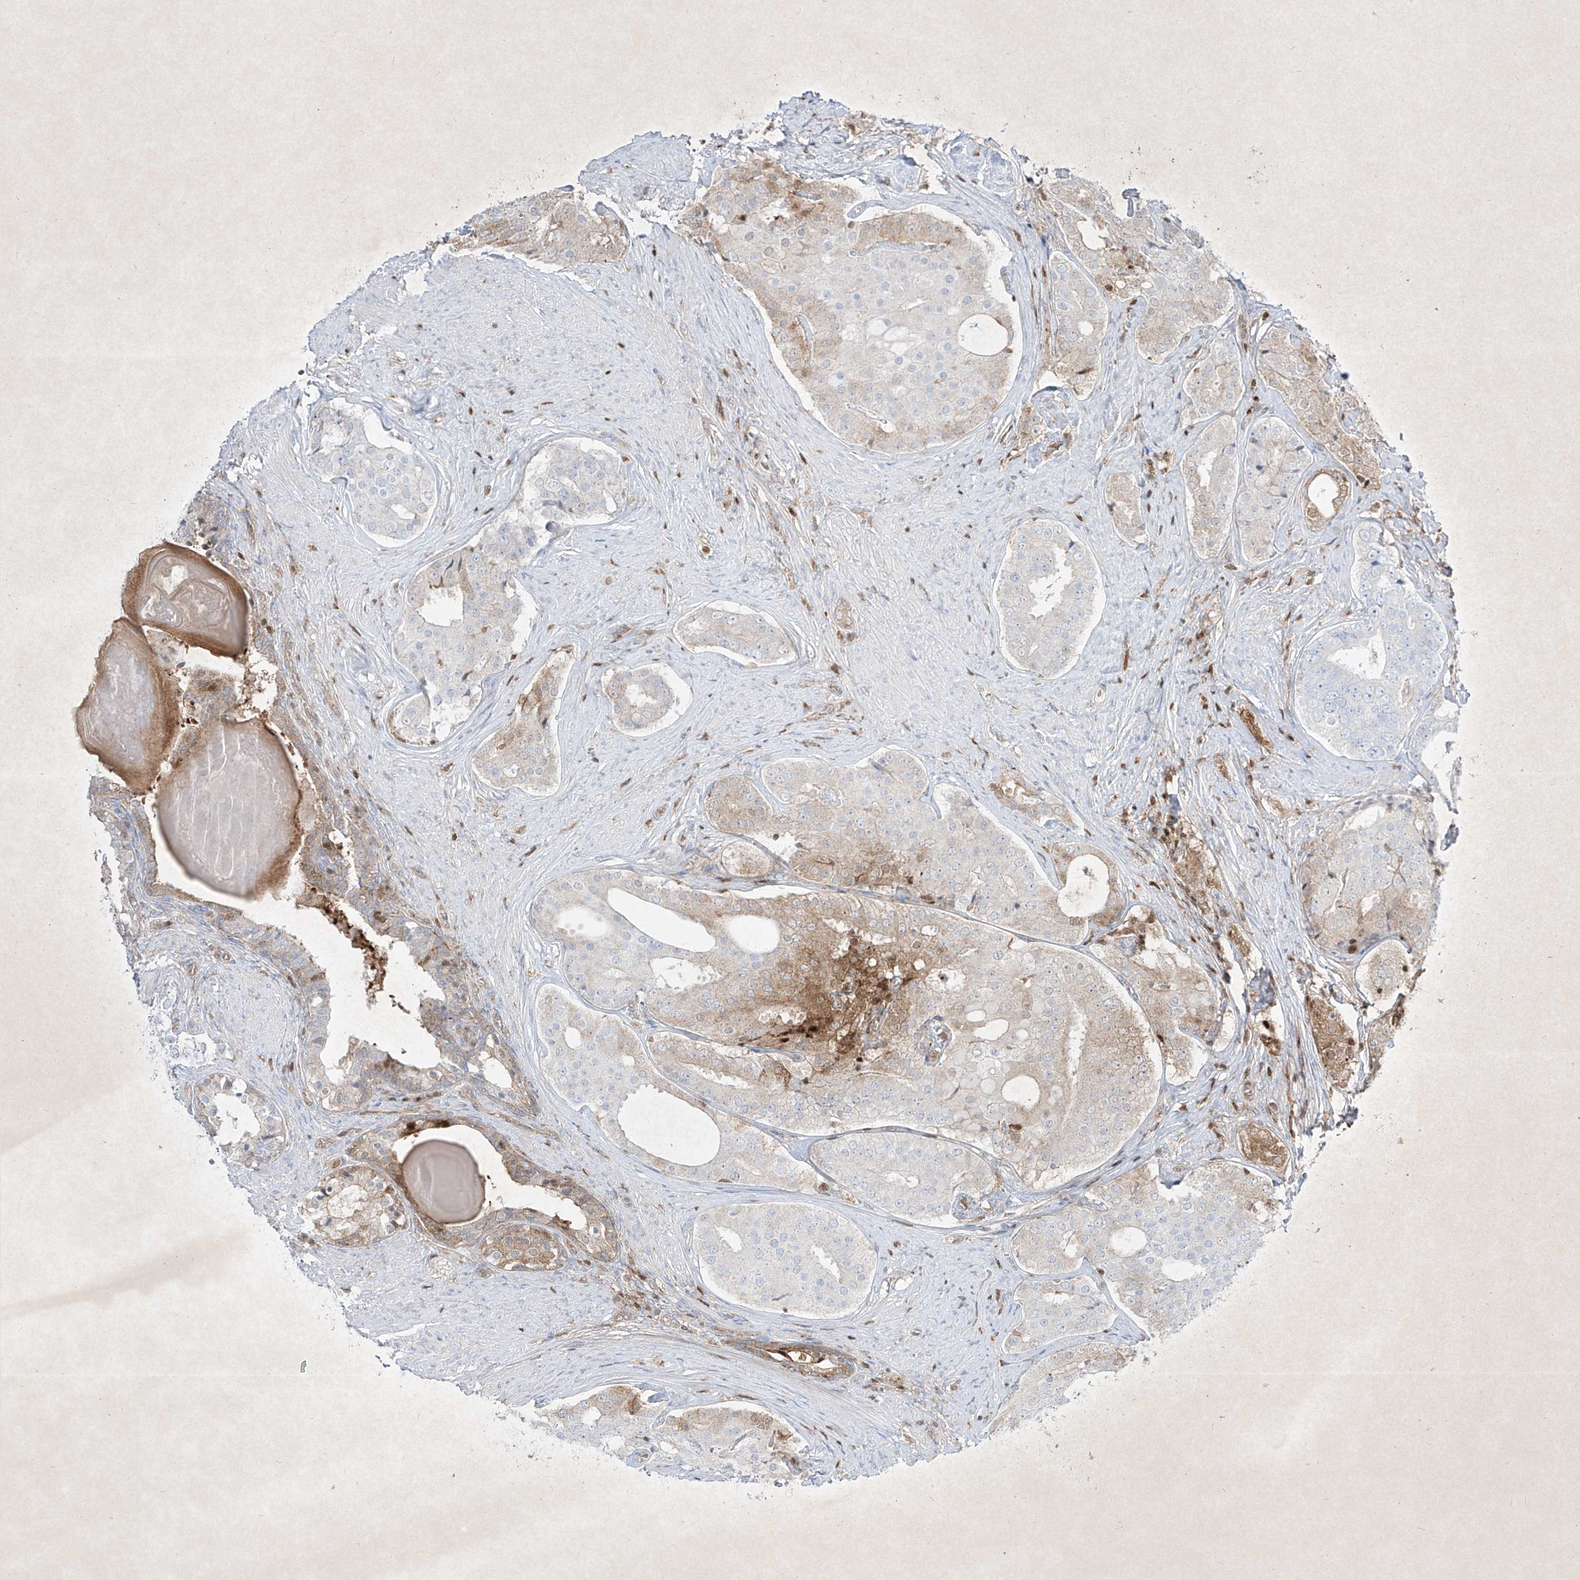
{"staining": {"intensity": "moderate", "quantity": "<25%", "location": "cytoplasmic/membranous"}, "tissue": "prostate cancer", "cell_type": "Tumor cells", "image_type": "cancer", "snomed": [{"axis": "morphology", "description": "Adenocarcinoma, High grade"}, {"axis": "topography", "description": "Prostate"}], "caption": "A low amount of moderate cytoplasmic/membranous staining is seen in about <25% of tumor cells in prostate cancer (high-grade adenocarcinoma) tissue. (IHC, brightfield microscopy, high magnification).", "gene": "PSMB10", "patient": {"sex": "male", "age": 56}}